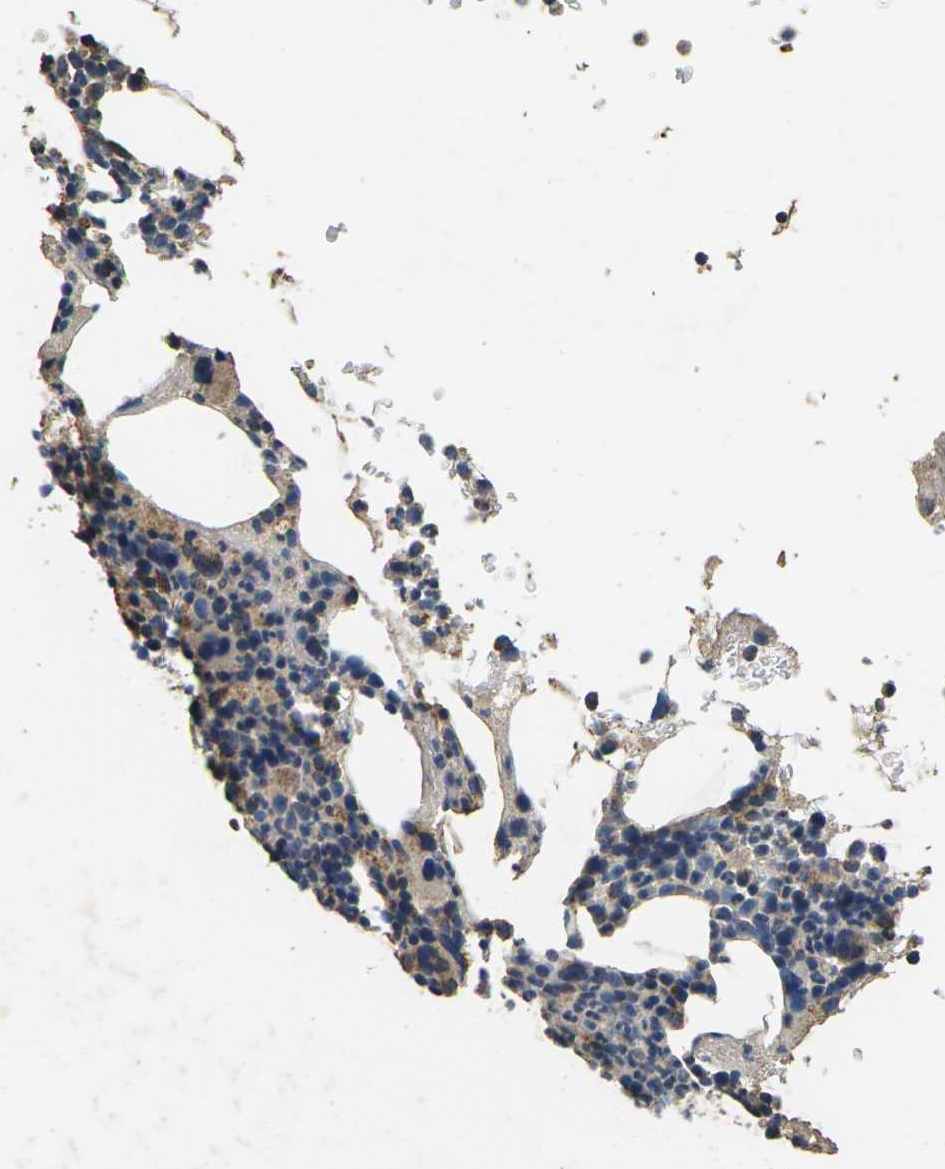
{"staining": {"intensity": "moderate", "quantity": "25%-75%", "location": "cytoplasmic/membranous"}, "tissue": "bone marrow", "cell_type": "Hematopoietic cells", "image_type": "normal", "snomed": [{"axis": "morphology", "description": "Normal tissue, NOS"}, {"axis": "morphology", "description": "Inflammation, NOS"}, {"axis": "topography", "description": "Bone marrow"}], "caption": "Bone marrow was stained to show a protein in brown. There is medium levels of moderate cytoplasmic/membranous positivity in approximately 25%-75% of hematopoietic cells. The staining was performed using DAB (3,3'-diaminobenzidine) to visualize the protein expression in brown, while the nuclei were stained in blue with hematoxylin (Magnification: 20x).", "gene": "MAPK11", "patient": {"sex": "male", "age": 73}}